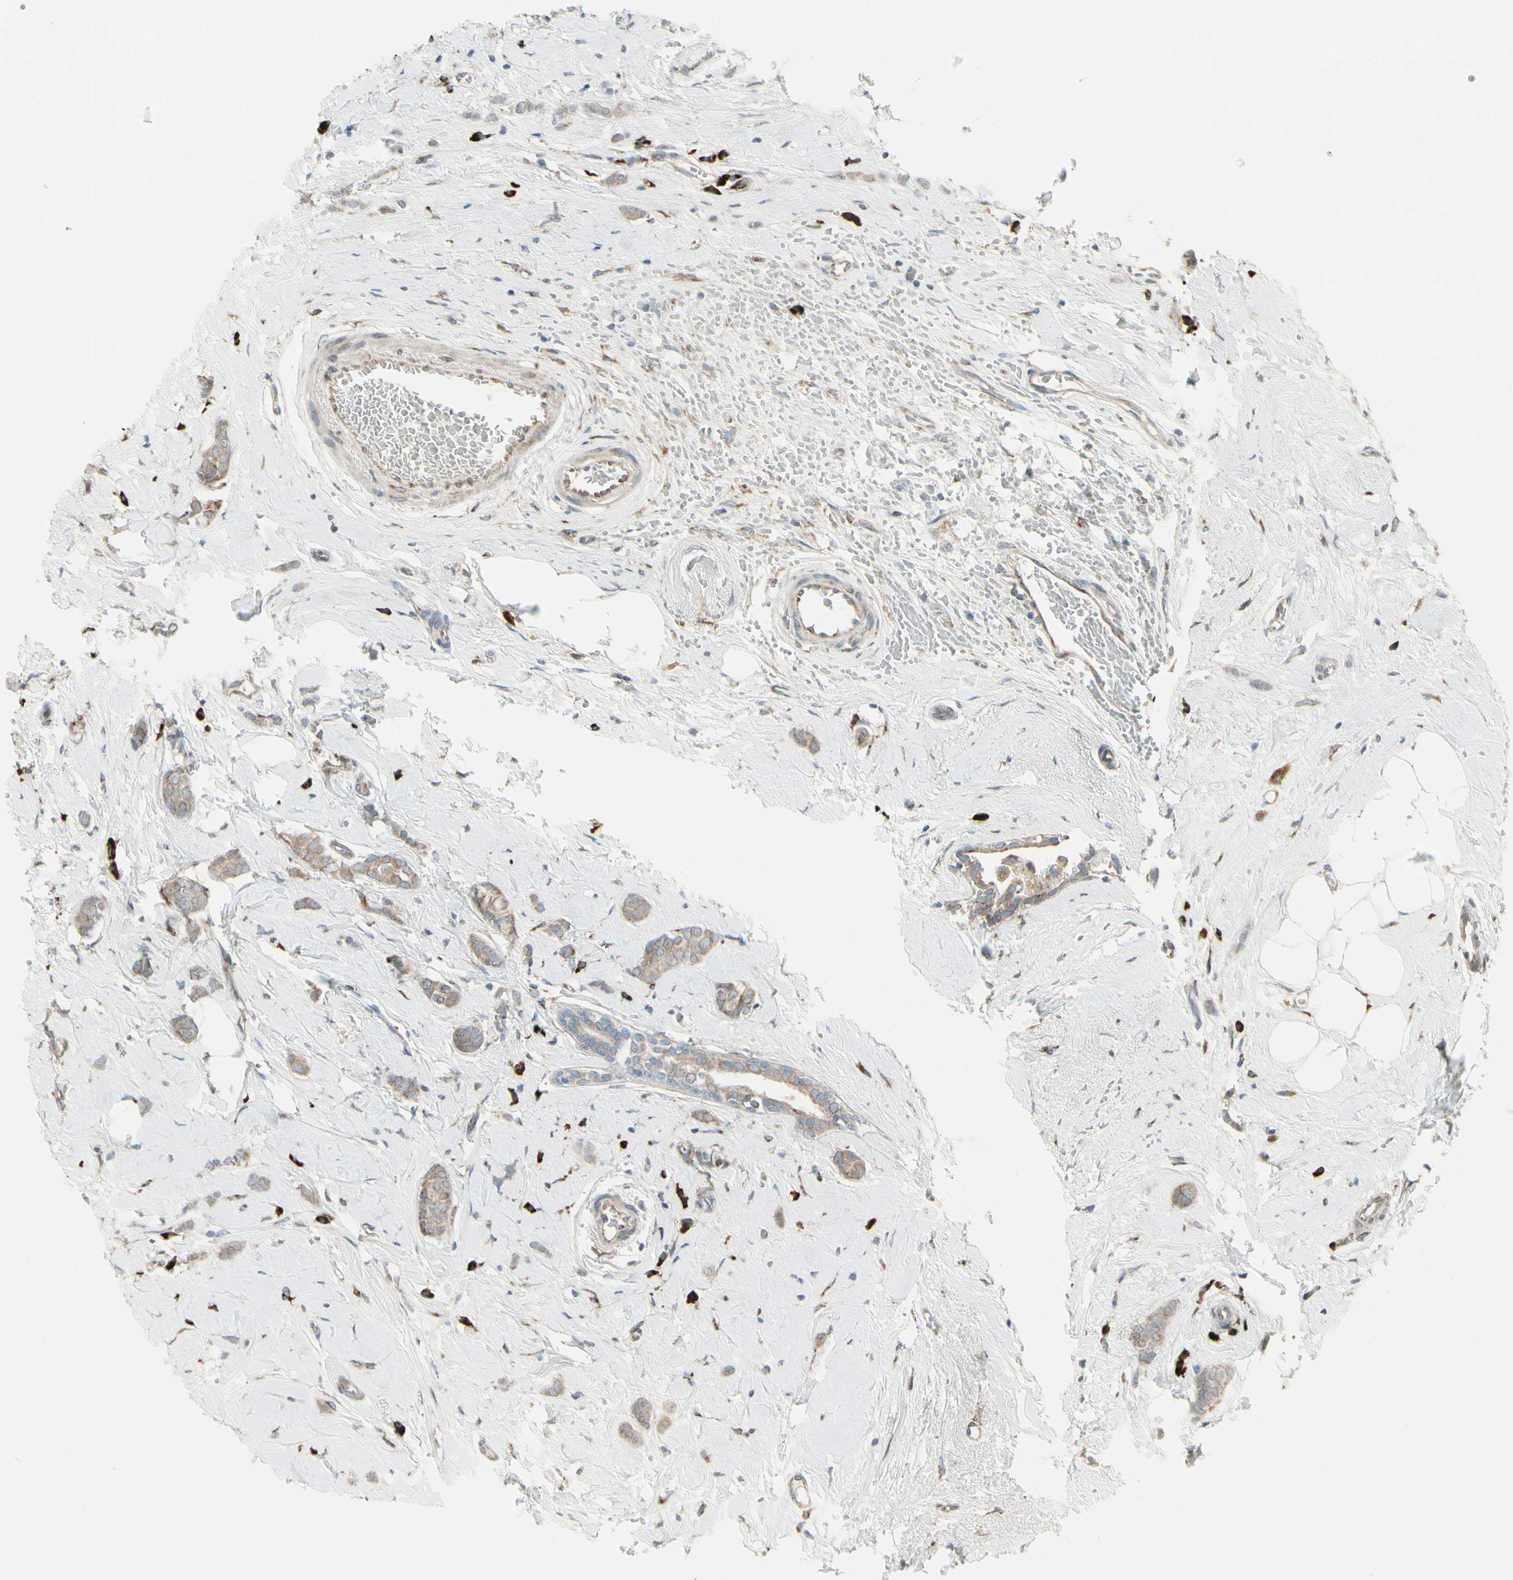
{"staining": {"intensity": "weak", "quantity": ">75%", "location": "cytoplasmic/membranous"}, "tissue": "breast cancer", "cell_type": "Tumor cells", "image_type": "cancer", "snomed": [{"axis": "morphology", "description": "Lobular carcinoma"}, {"axis": "topography", "description": "Breast"}], "caption": "Breast lobular carcinoma tissue exhibits weak cytoplasmic/membranous positivity in about >75% of tumor cells", "gene": "FNDC3A", "patient": {"sex": "female", "age": 60}}